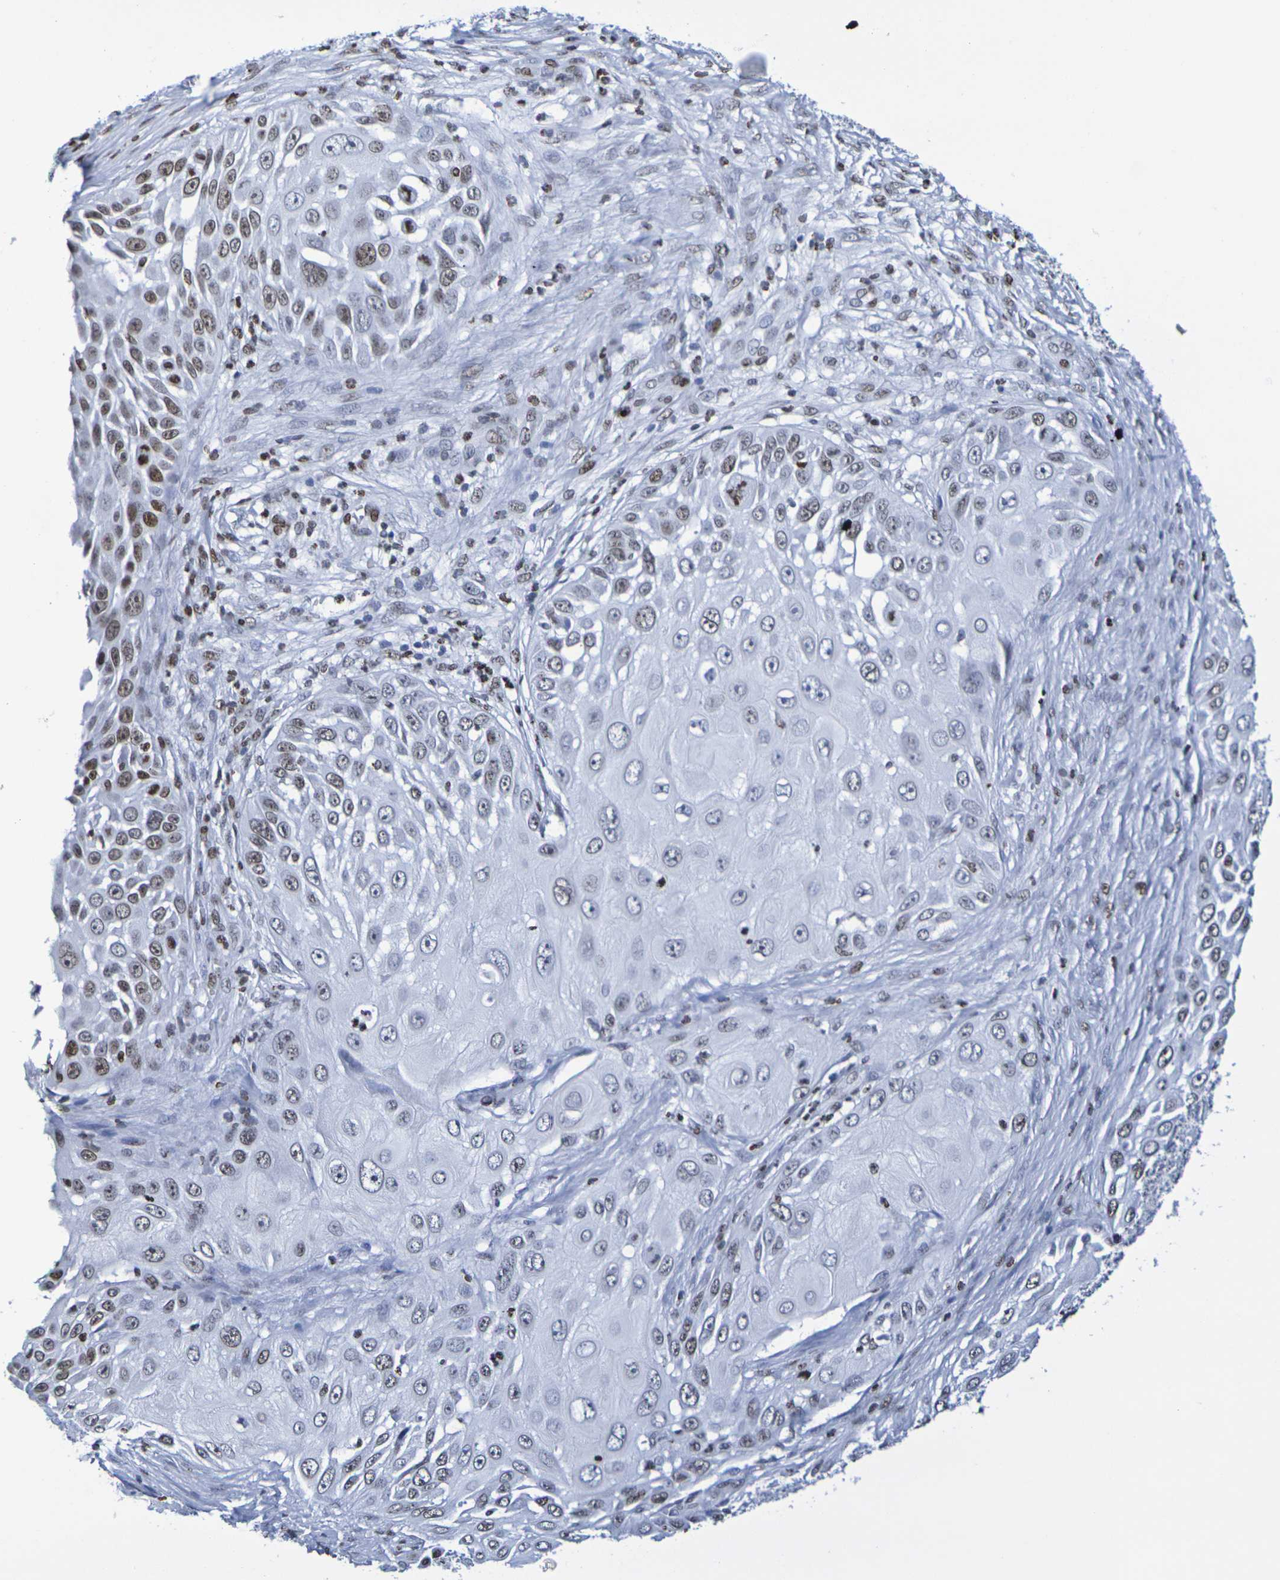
{"staining": {"intensity": "moderate", "quantity": "25%-75%", "location": "nuclear"}, "tissue": "skin cancer", "cell_type": "Tumor cells", "image_type": "cancer", "snomed": [{"axis": "morphology", "description": "Squamous cell carcinoma, NOS"}, {"axis": "topography", "description": "Skin"}], "caption": "Brown immunohistochemical staining in skin cancer demonstrates moderate nuclear positivity in about 25%-75% of tumor cells.", "gene": "H1-5", "patient": {"sex": "female", "age": 44}}